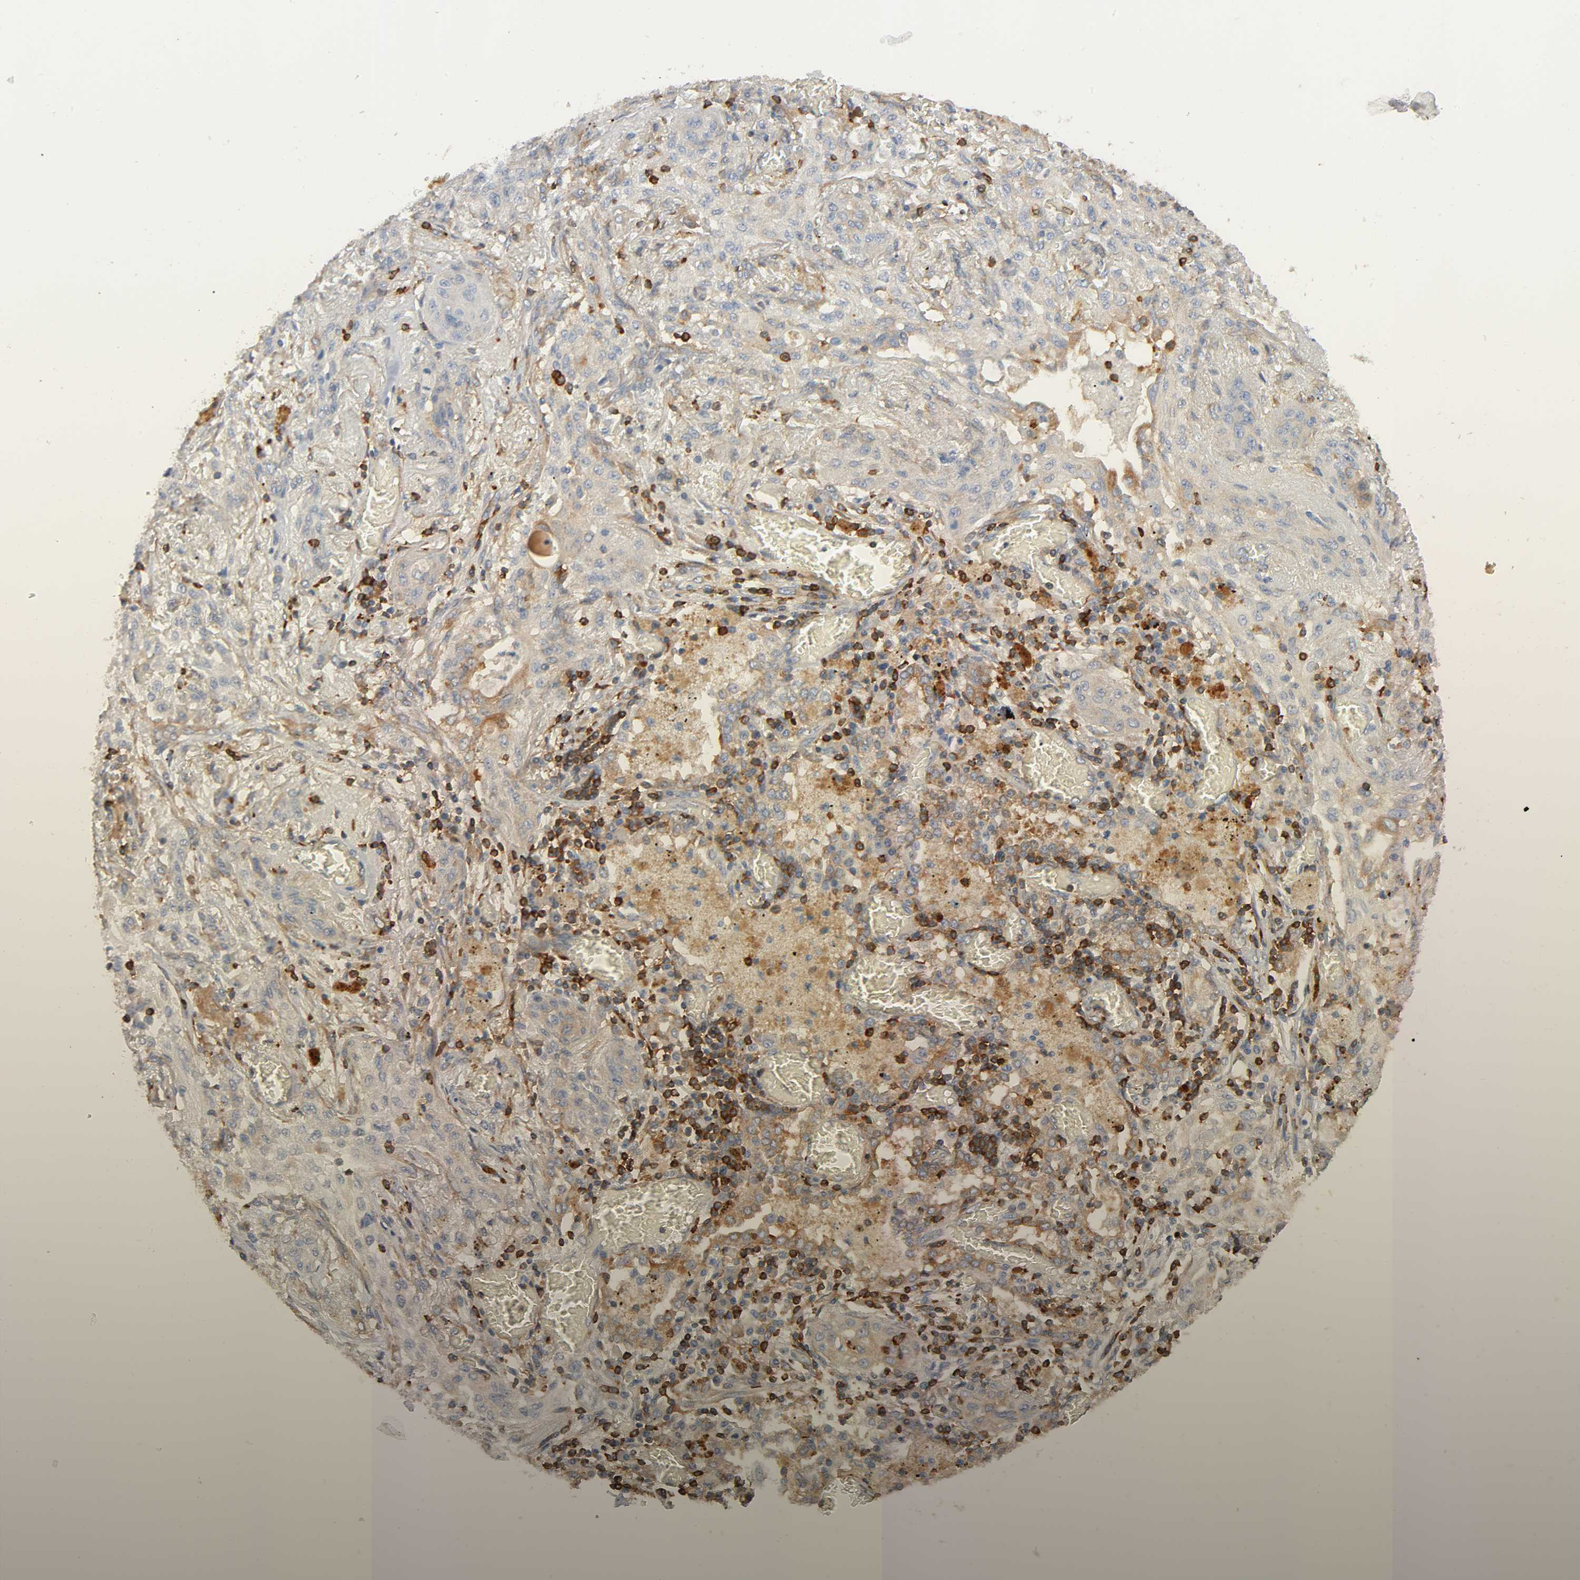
{"staining": {"intensity": "moderate", "quantity": ">75%", "location": "cytoplasmic/membranous"}, "tissue": "lung cancer", "cell_type": "Tumor cells", "image_type": "cancer", "snomed": [{"axis": "morphology", "description": "Squamous cell carcinoma, NOS"}, {"axis": "topography", "description": "Lung"}], "caption": "There is medium levels of moderate cytoplasmic/membranous expression in tumor cells of lung cancer (squamous cell carcinoma), as demonstrated by immunohistochemical staining (brown color).", "gene": "BIN1", "patient": {"sex": "female", "age": 47}}